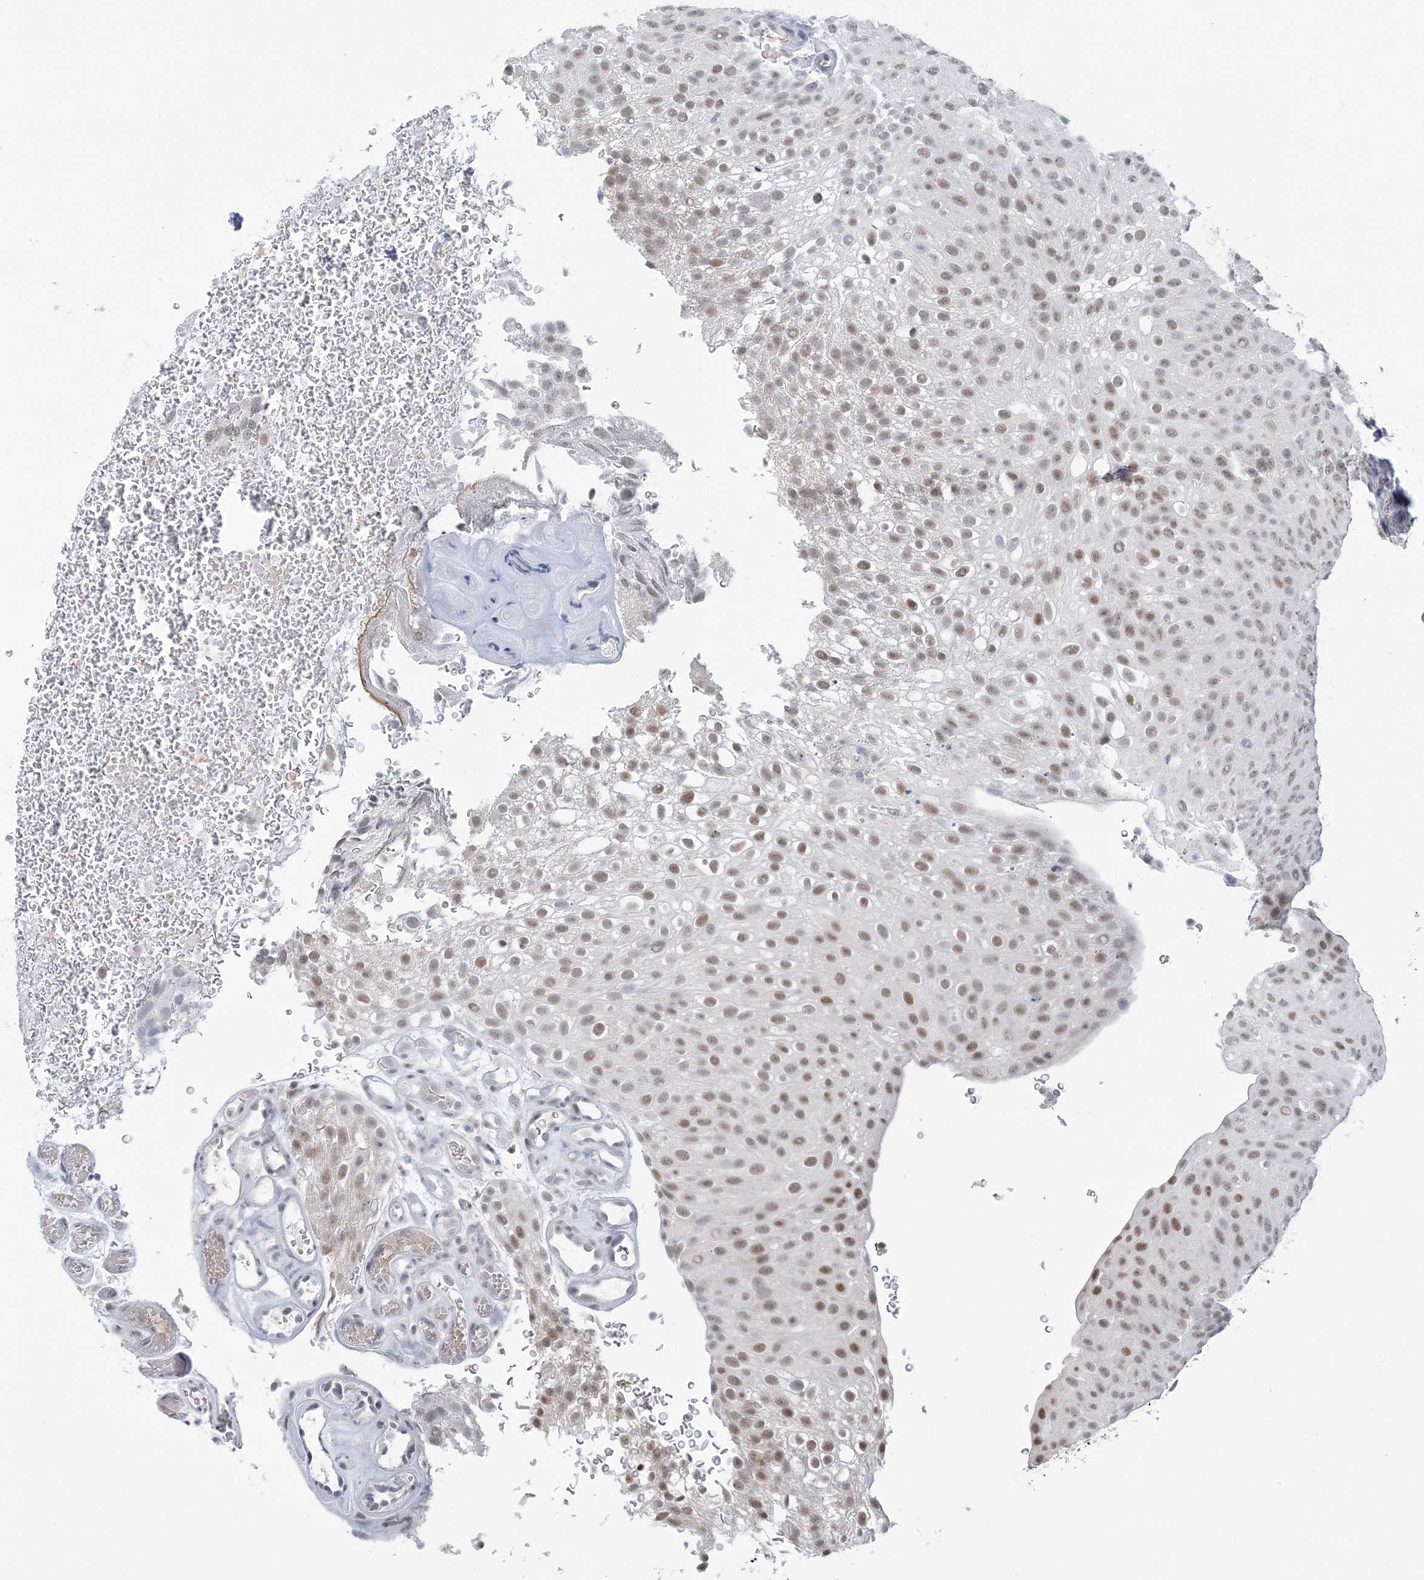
{"staining": {"intensity": "moderate", "quantity": ">75%", "location": "nuclear"}, "tissue": "urothelial cancer", "cell_type": "Tumor cells", "image_type": "cancer", "snomed": [{"axis": "morphology", "description": "Urothelial carcinoma, Low grade"}, {"axis": "topography", "description": "Urinary bladder"}], "caption": "Low-grade urothelial carcinoma was stained to show a protein in brown. There is medium levels of moderate nuclear positivity in approximately >75% of tumor cells. The staining was performed using DAB (3,3'-diaminobenzidine), with brown indicating positive protein expression. Nuclei are stained blue with hematoxylin.", "gene": "ZBTB7A", "patient": {"sex": "male", "age": 78}}